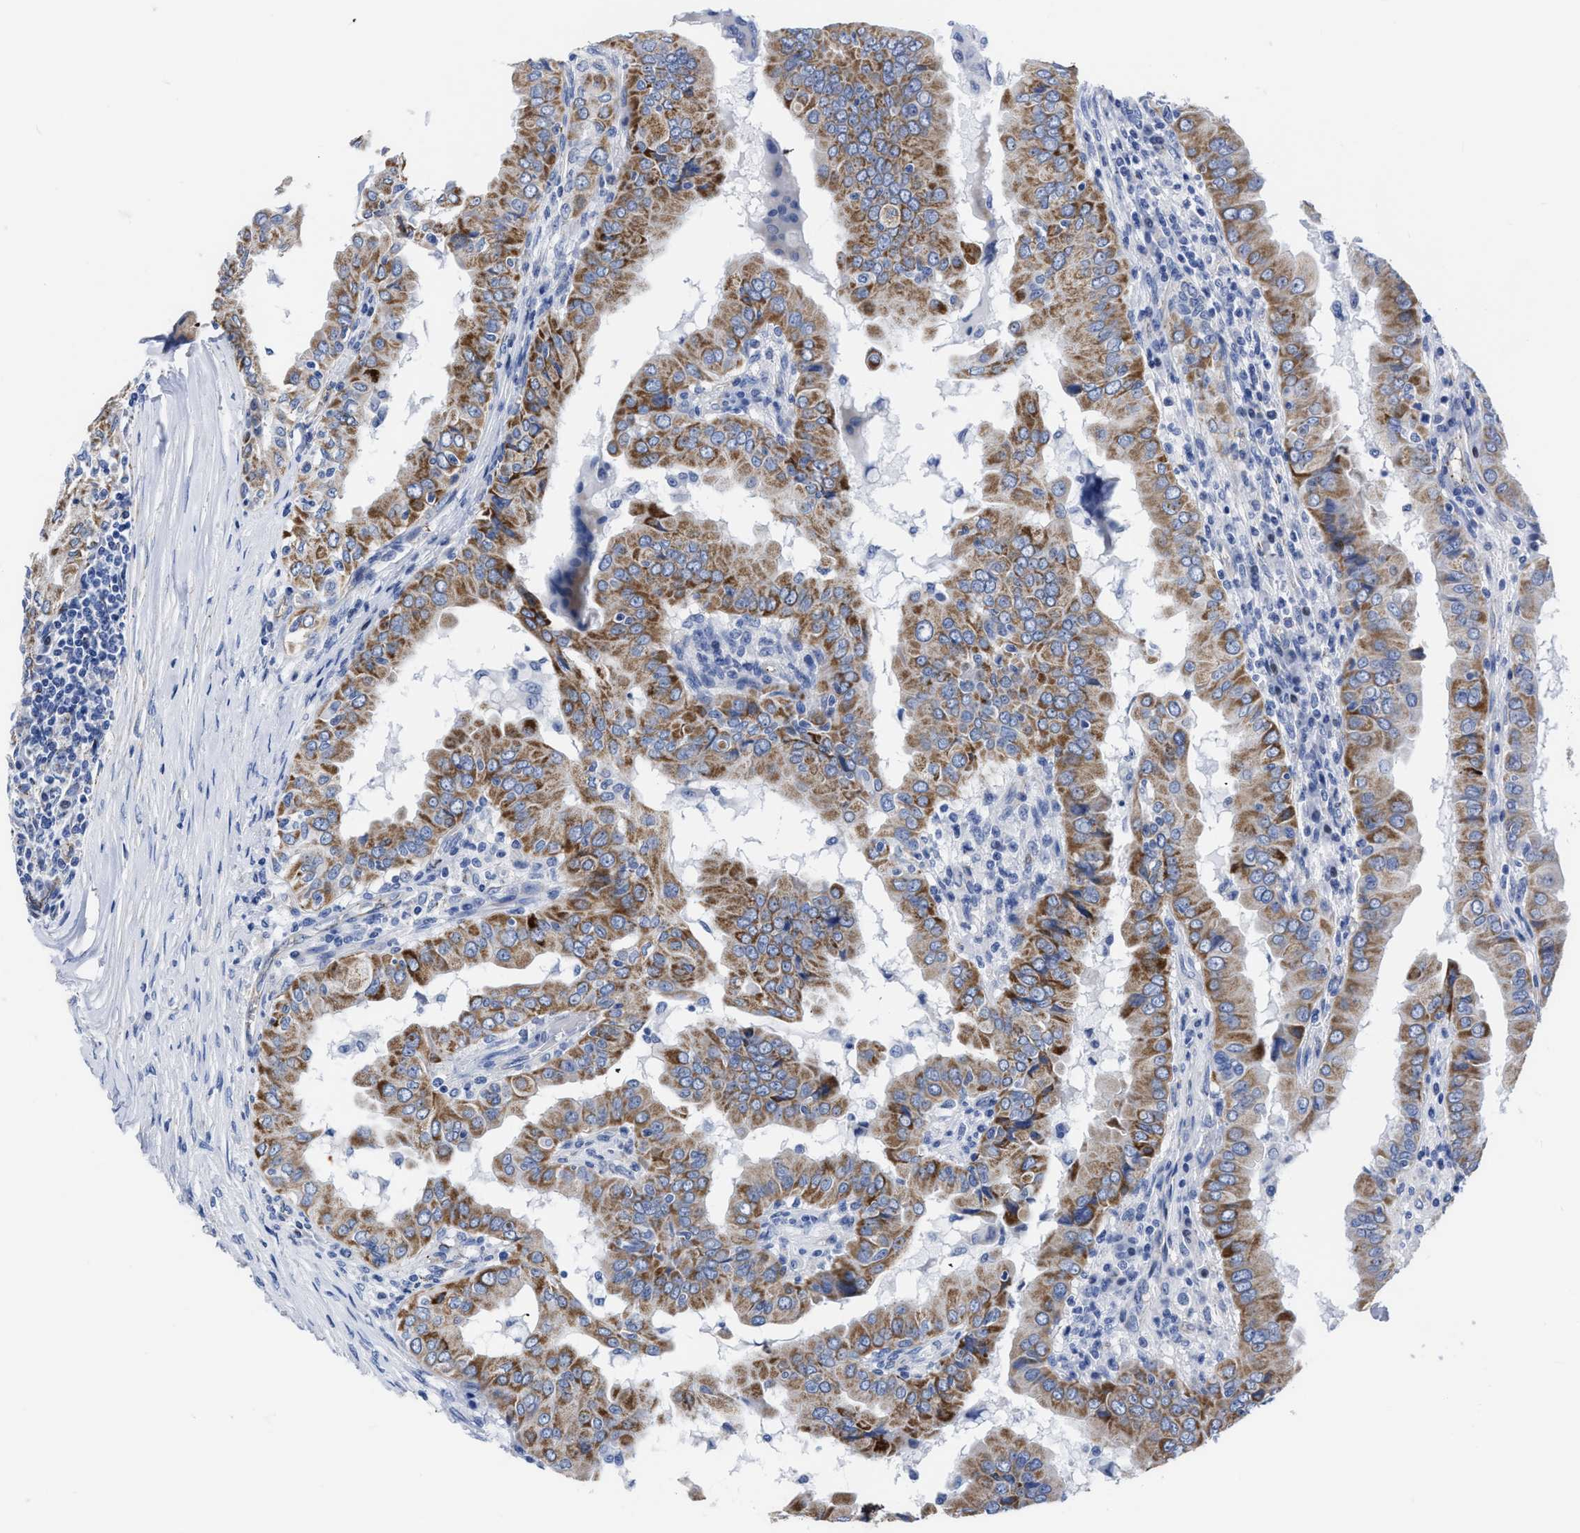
{"staining": {"intensity": "moderate", "quantity": ">75%", "location": "cytoplasmic/membranous"}, "tissue": "thyroid cancer", "cell_type": "Tumor cells", "image_type": "cancer", "snomed": [{"axis": "morphology", "description": "Papillary adenocarcinoma, NOS"}, {"axis": "topography", "description": "Thyroid gland"}], "caption": "This is an image of IHC staining of thyroid papillary adenocarcinoma, which shows moderate positivity in the cytoplasmic/membranous of tumor cells.", "gene": "KCNMB3", "patient": {"sex": "male", "age": 33}}